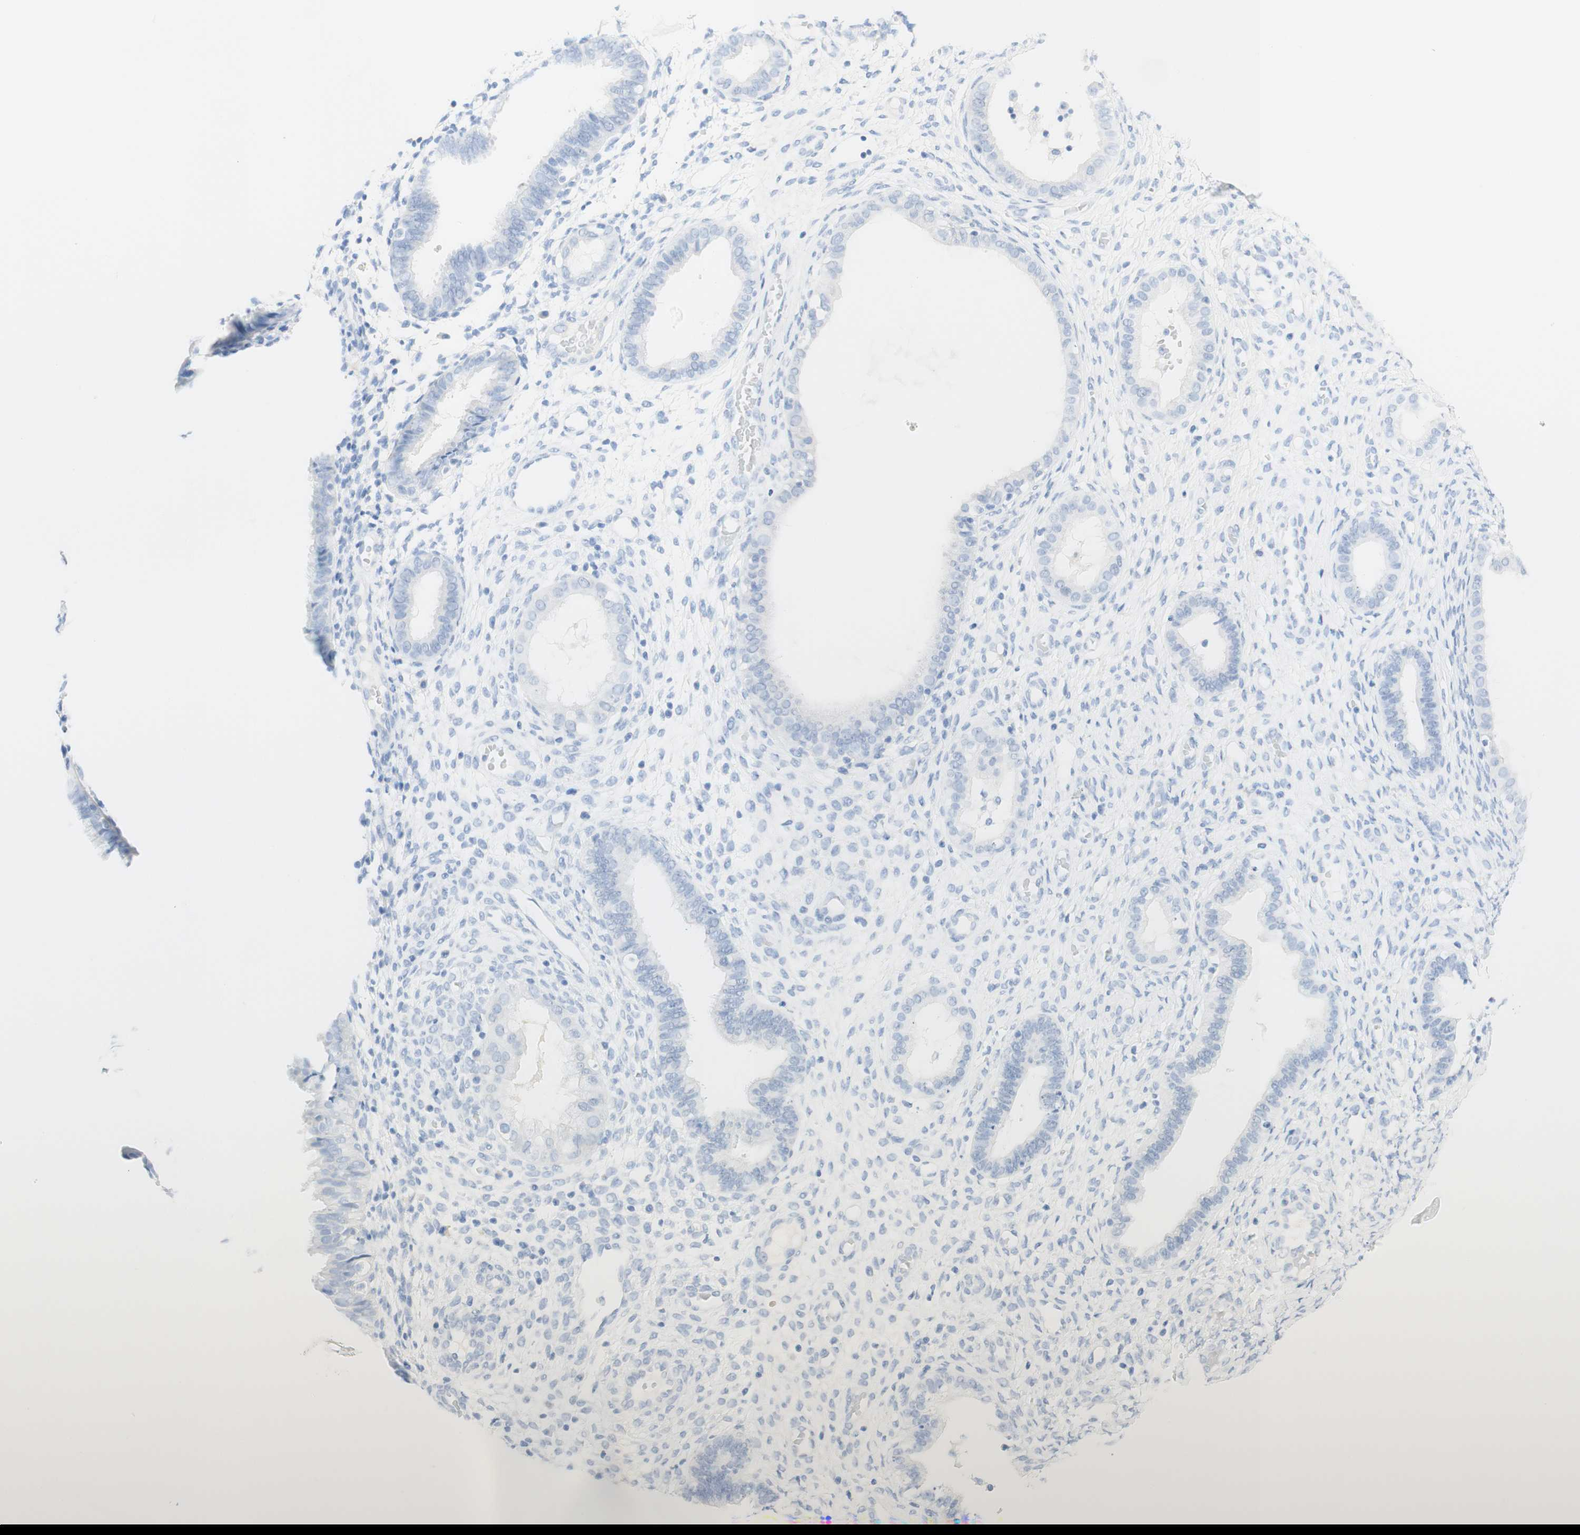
{"staining": {"intensity": "negative", "quantity": "none", "location": "none"}, "tissue": "endometrium", "cell_type": "Cells in endometrial stroma", "image_type": "normal", "snomed": [{"axis": "morphology", "description": "Normal tissue, NOS"}, {"axis": "topography", "description": "Endometrium"}], "caption": "IHC photomicrograph of benign human endometrium stained for a protein (brown), which exhibits no staining in cells in endometrial stroma.", "gene": "TPO", "patient": {"sex": "female", "age": 61}}